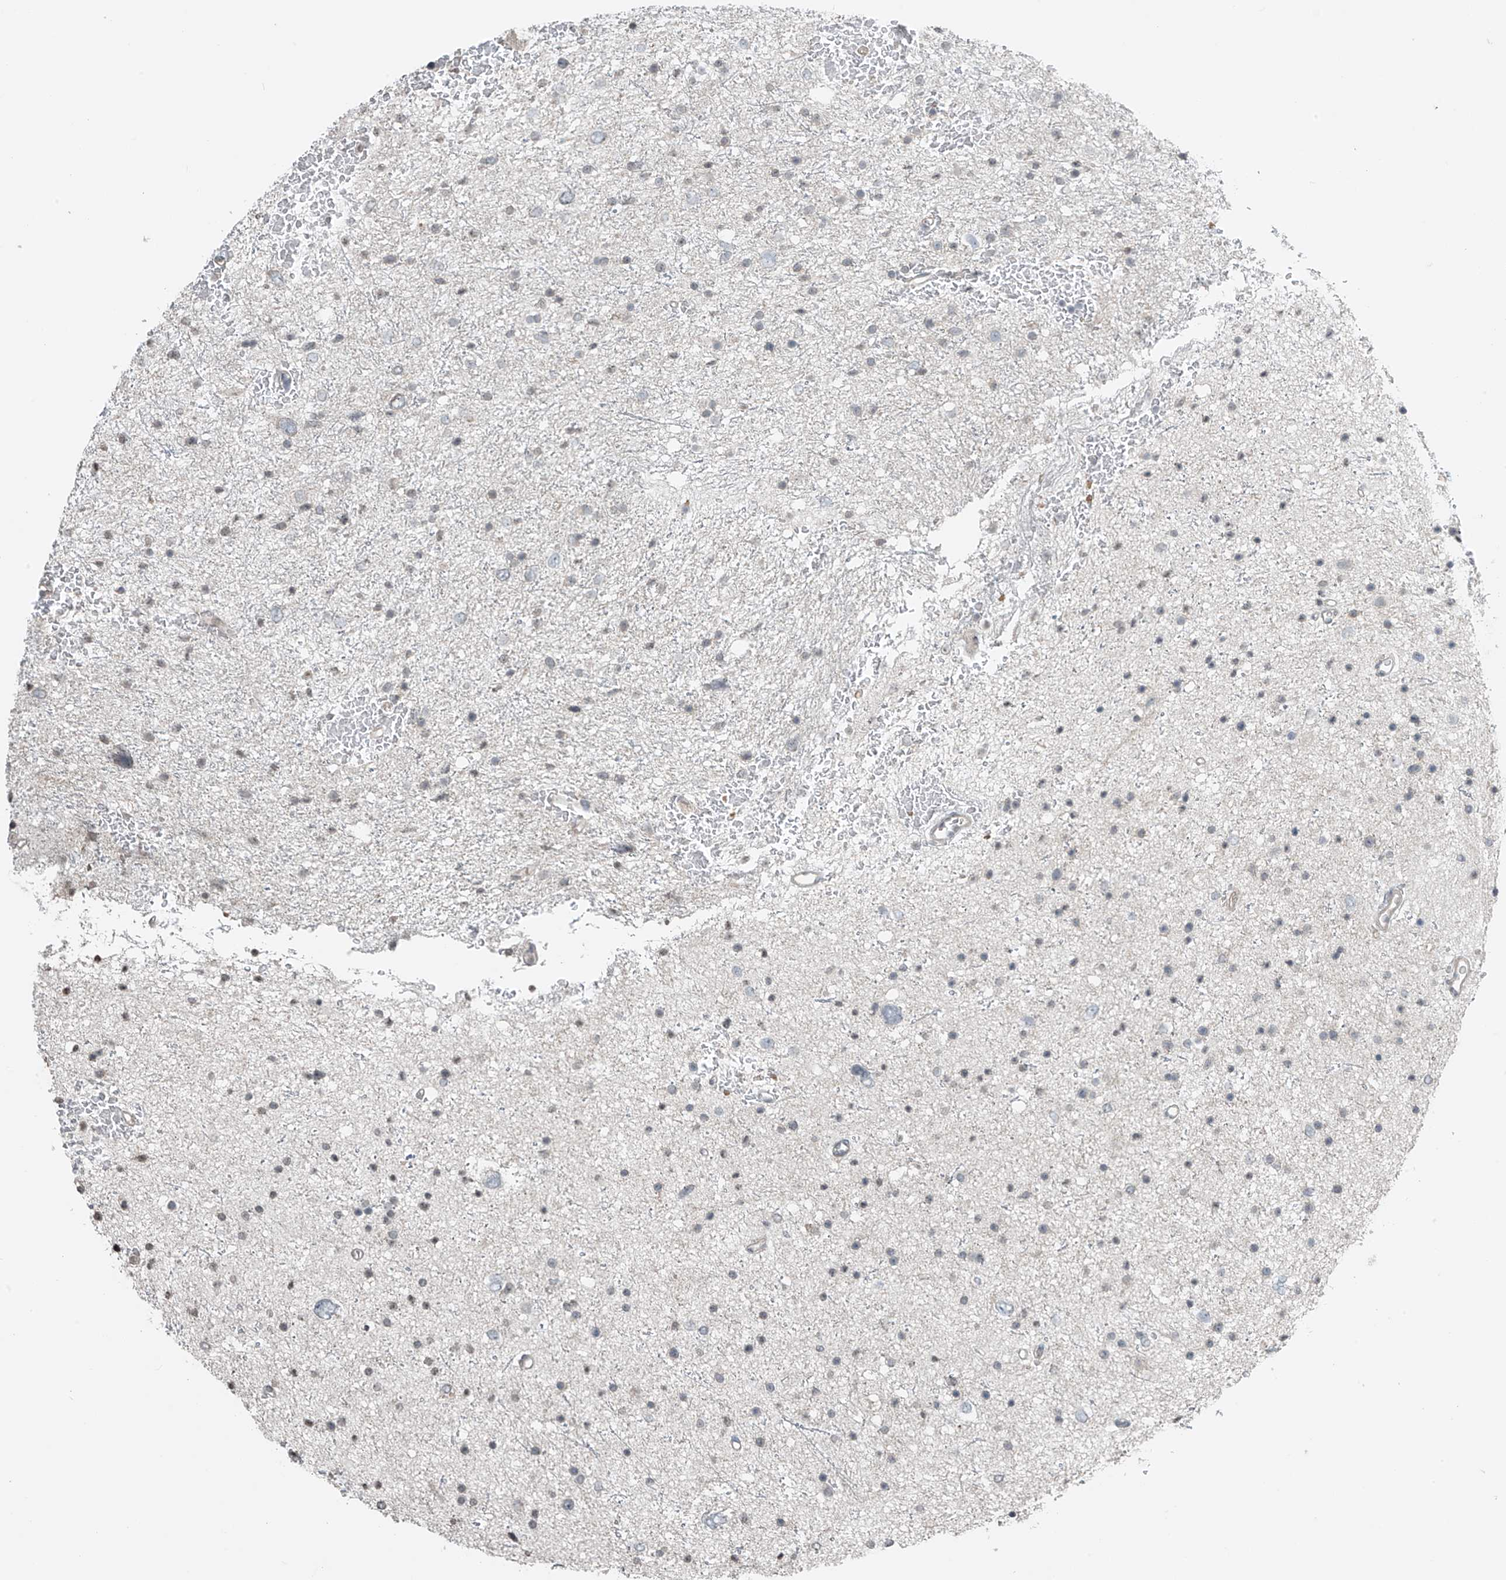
{"staining": {"intensity": "negative", "quantity": "none", "location": "none"}, "tissue": "glioma", "cell_type": "Tumor cells", "image_type": "cancer", "snomed": [{"axis": "morphology", "description": "Glioma, malignant, Low grade"}, {"axis": "topography", "description": "Brain"}], "caption": "Malignant glioma (low-grade) stained for a protein using IHC demonstrates no expression tumor cells.", "gene": "HOXA11", "patient": {"sex": "female", "age": 37}}